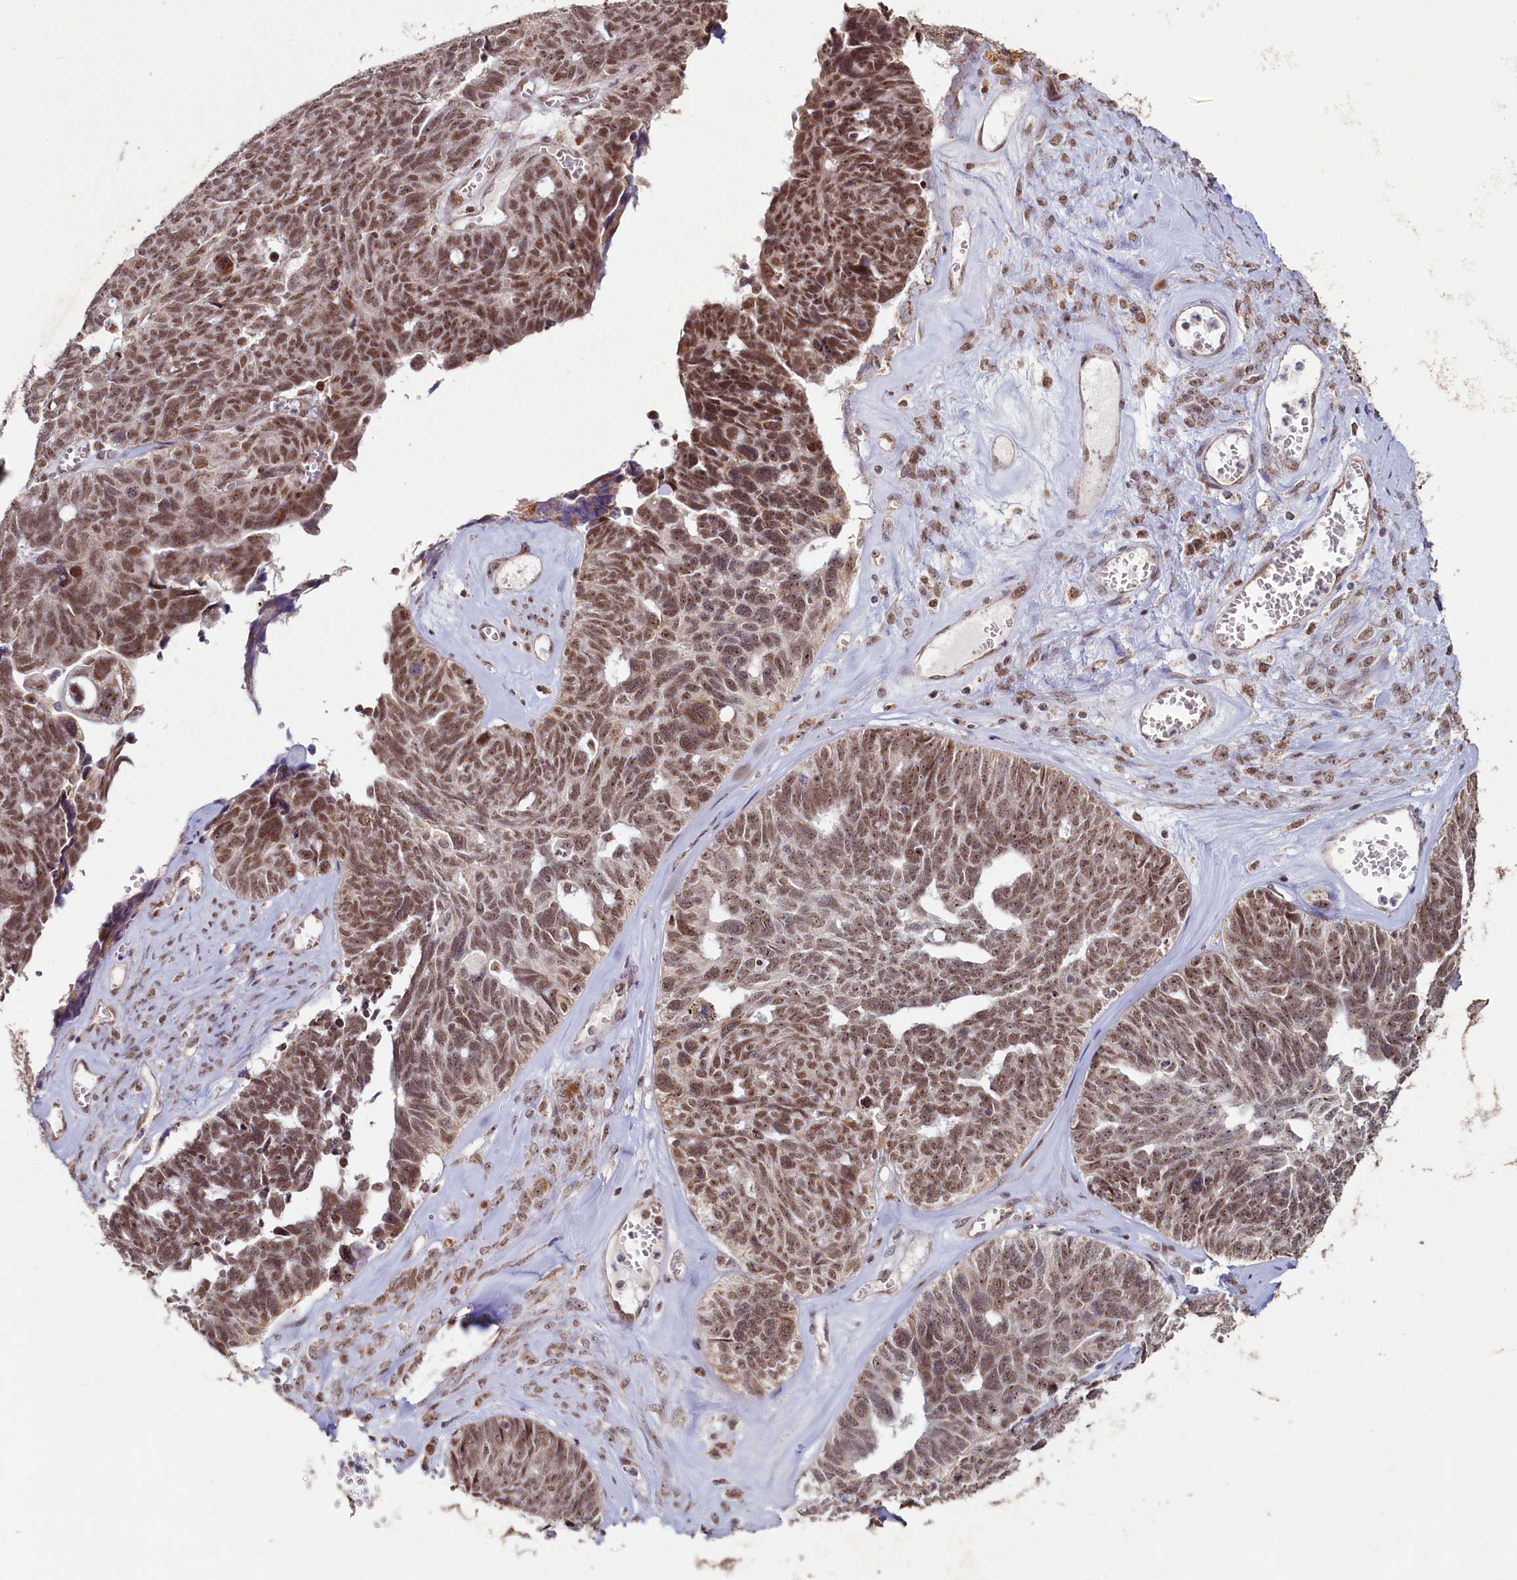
{"staining": {"intensity": "moderate", "quantity": ">75%", "location": "nuclear"}, "tissue": "ovarian cancer", "cell_type": "Tumor cells", "image_type": "cancer", "snomed": [{"axis": "morphology", "description": "Cystadenocarcinoma, serous, NOS"}, {"axis": "topography", "description": "Ovary"}], "caption": "Serous cystadenocarcinoma (ovarian) stained for a protein shows moderate nuclear positivity in tumor cells.", "gene": "PDE6D", "patient": {"sex": "female", "age": 79}}